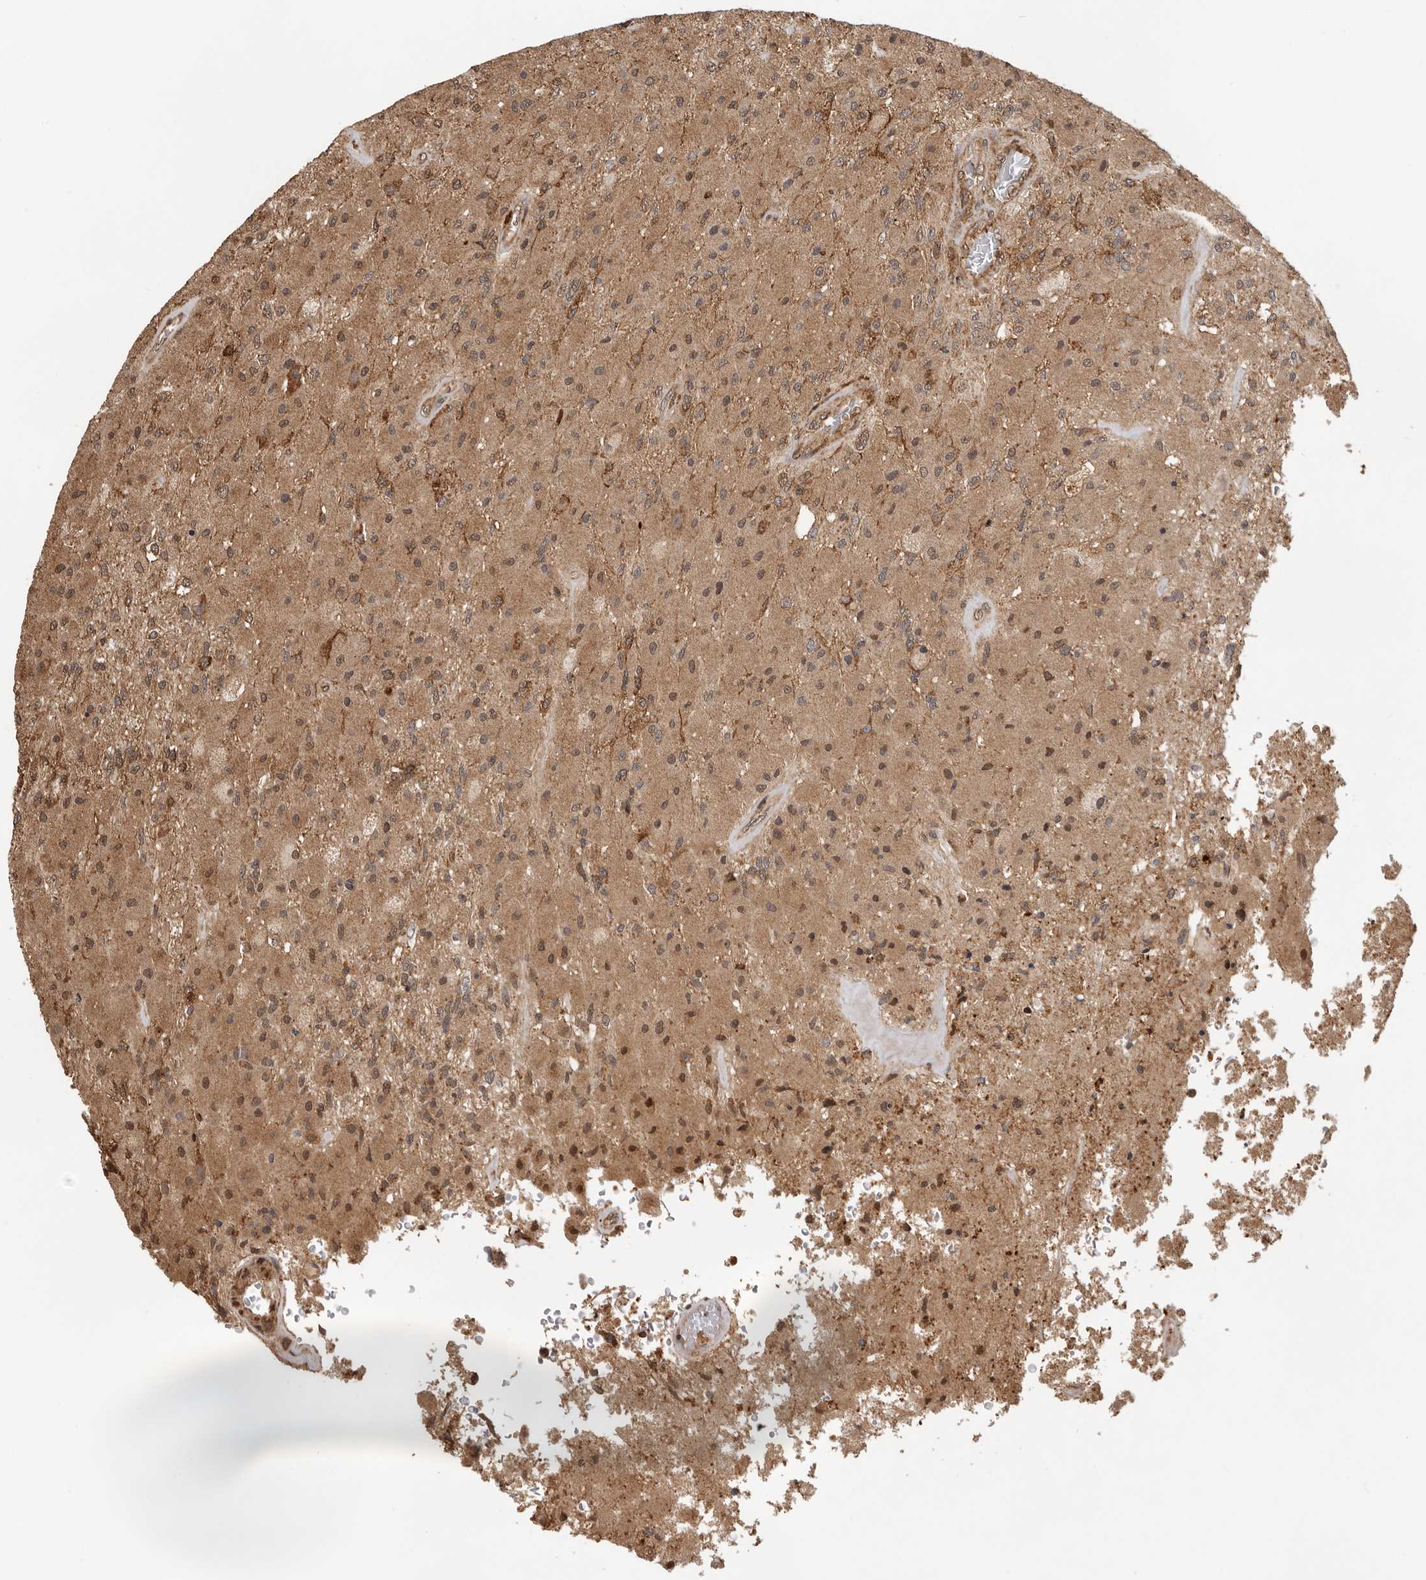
{"staining": {"intensity": "moderate", "quantity": ">75%", "location": "cytoplasmic/membranous,nuclear"}, "tissue": "glioma", "cell_type": "Tumor cells", "image_type": "cancer", "snomed": [{"axis": "morphology", "description": "Normal tissue, NOS"}, {"axis": "morphology", "description": "Glioma, malignant, High grade"}, {"axis": "topography", "description": "Cerebral cortex"}], "caption": "Immunohistochemical staining of malignant glioma (high-grade) shows medium levels of moderate cytoplasmic/membranous and nuclear protein expression in about >75% of tumor cells.", "gene": "RNF157", "patient": {"sex": "male", "age": 77}}